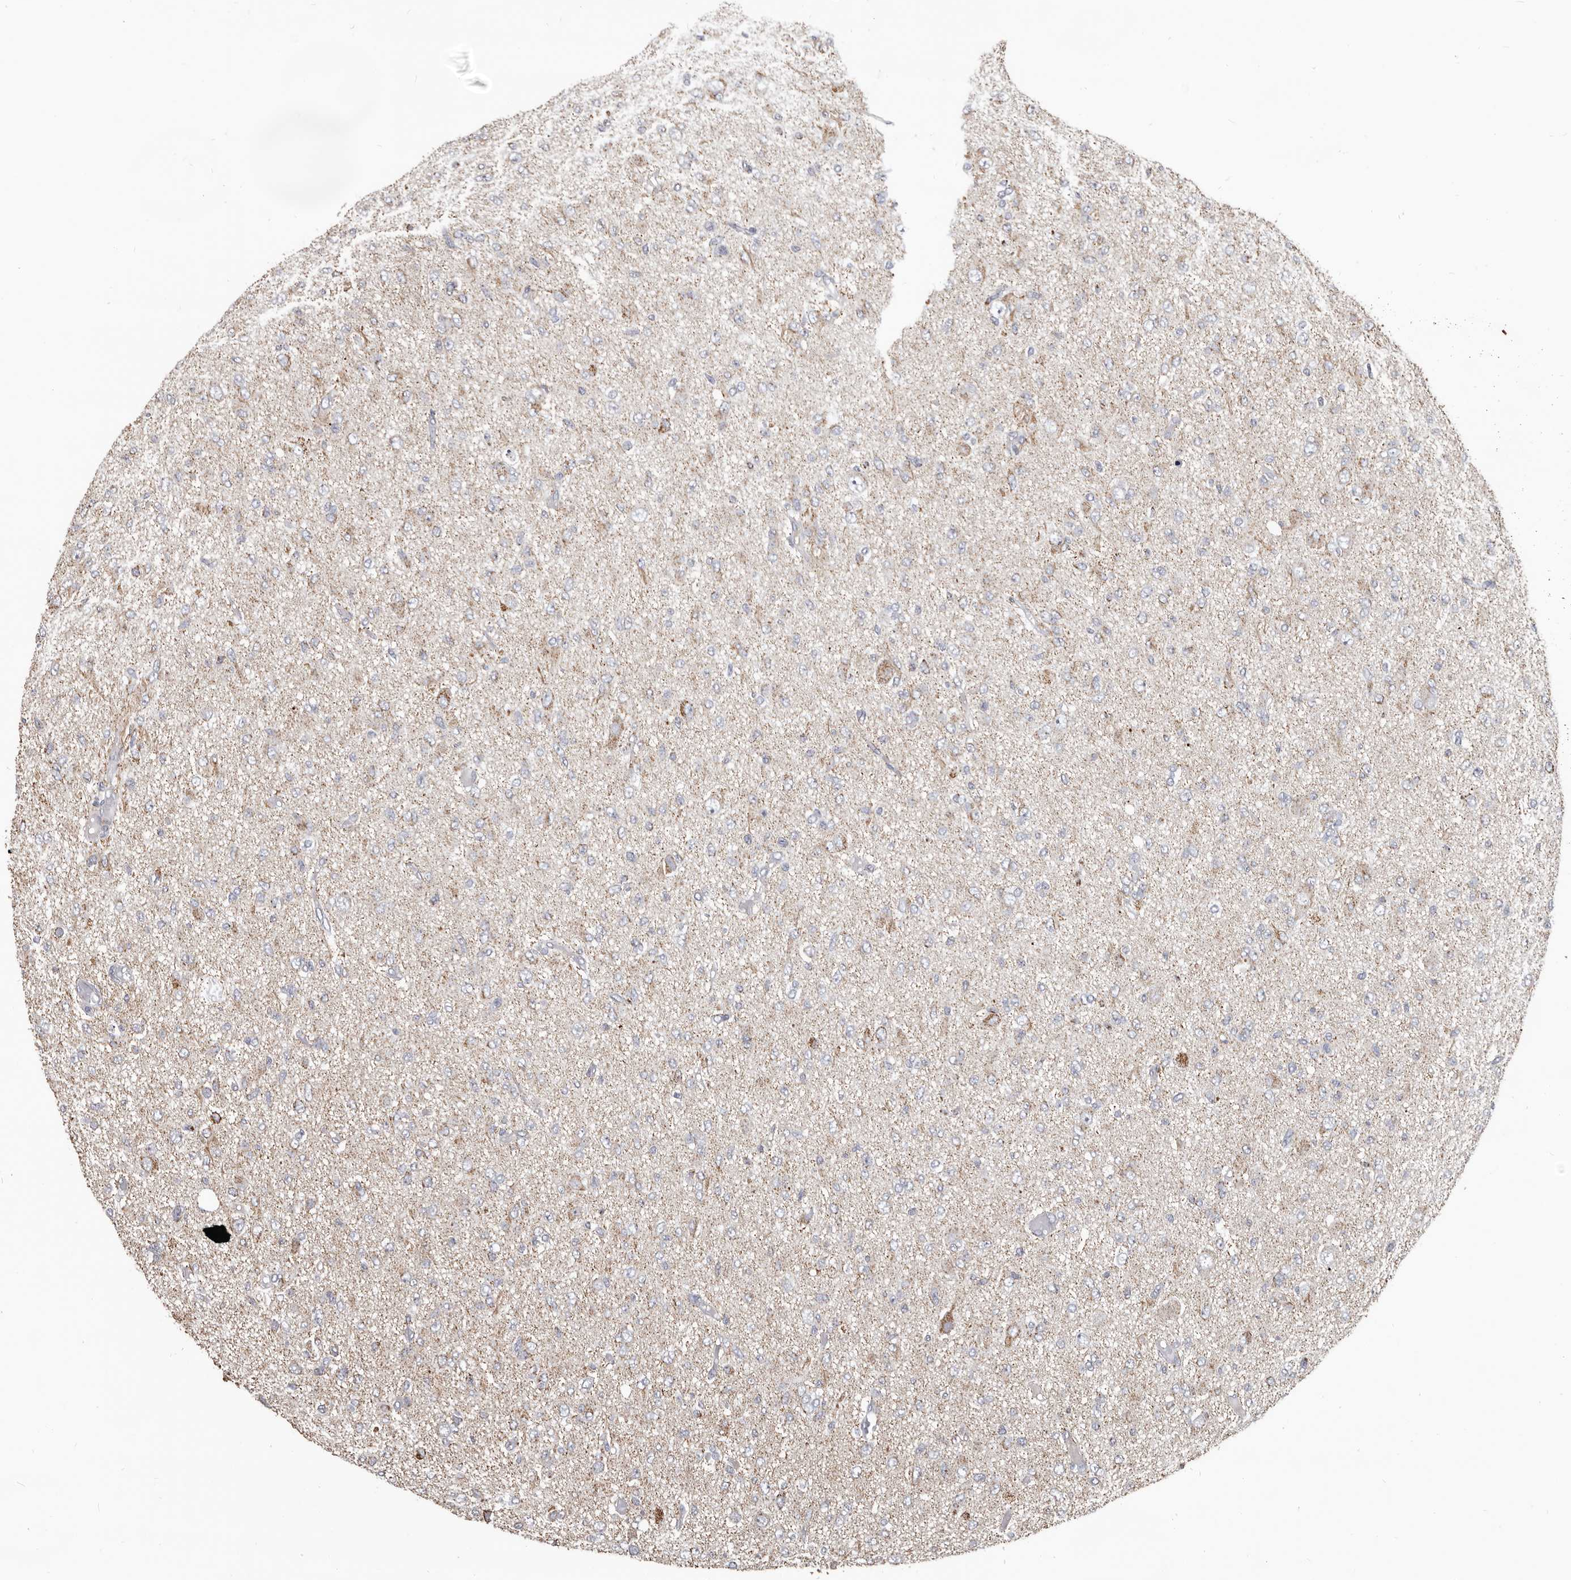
{"staining": {"intensity": "negative", "quantity": "none", "location": "none"}, "tissue": "glioma", "cell_type": "Tumor cells", "image_type": "cancer", "snomed": [{"axis": "morphology", "description": "Glioma, malignant, High grade"}, {"axis": "topography", "description": "Brain"}], "caption": "This is a photomicrograph of IHC staining of glioma, which shows no positivity in tumor cells.", "gene": "ALDH5A1", "patient": {"sex": "female", "age": 59}}